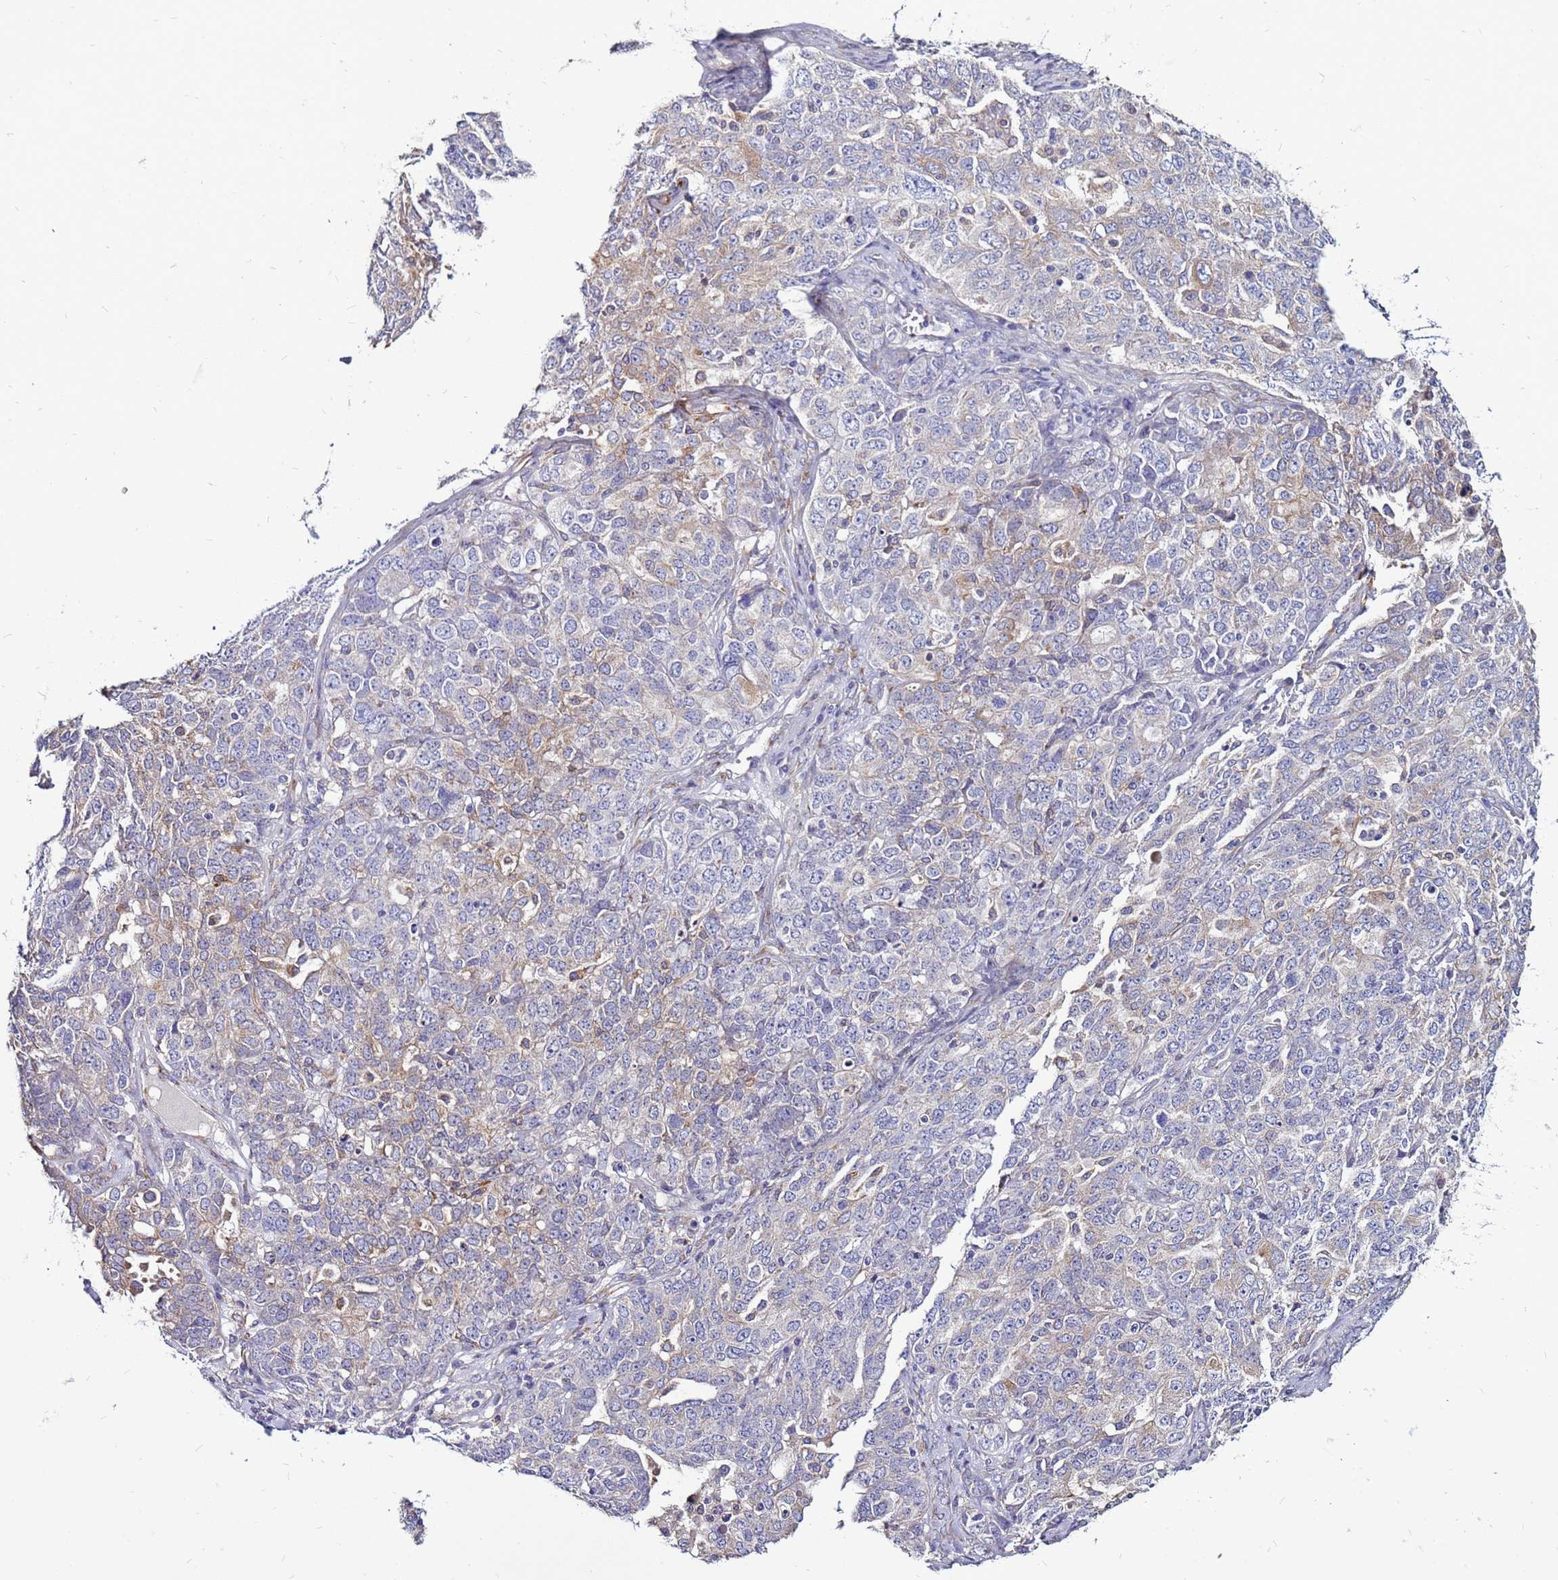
{"staining": {"intensity": "moderate", "quantity": "<25%", "location": "cytoplasmic/membranous"}, "tissue": "ovarian cancer", "cell_type": "Tumor cells", "image_type": "cancer", "snomed": [{"axis": "morphology", "description": "Carcinoma, endometroid"}, {"axis": "topography", "description": "Ovary"}], "caption": "Protein positivity by immunohistochemistry displays moderate cytoplasmic/membranous positivity in about <25% of tumor cells in ovarian cancer (endometroid carcinoma).", "gene": "SLC44A3", "patient": {"sex": "female", "age": 62}}